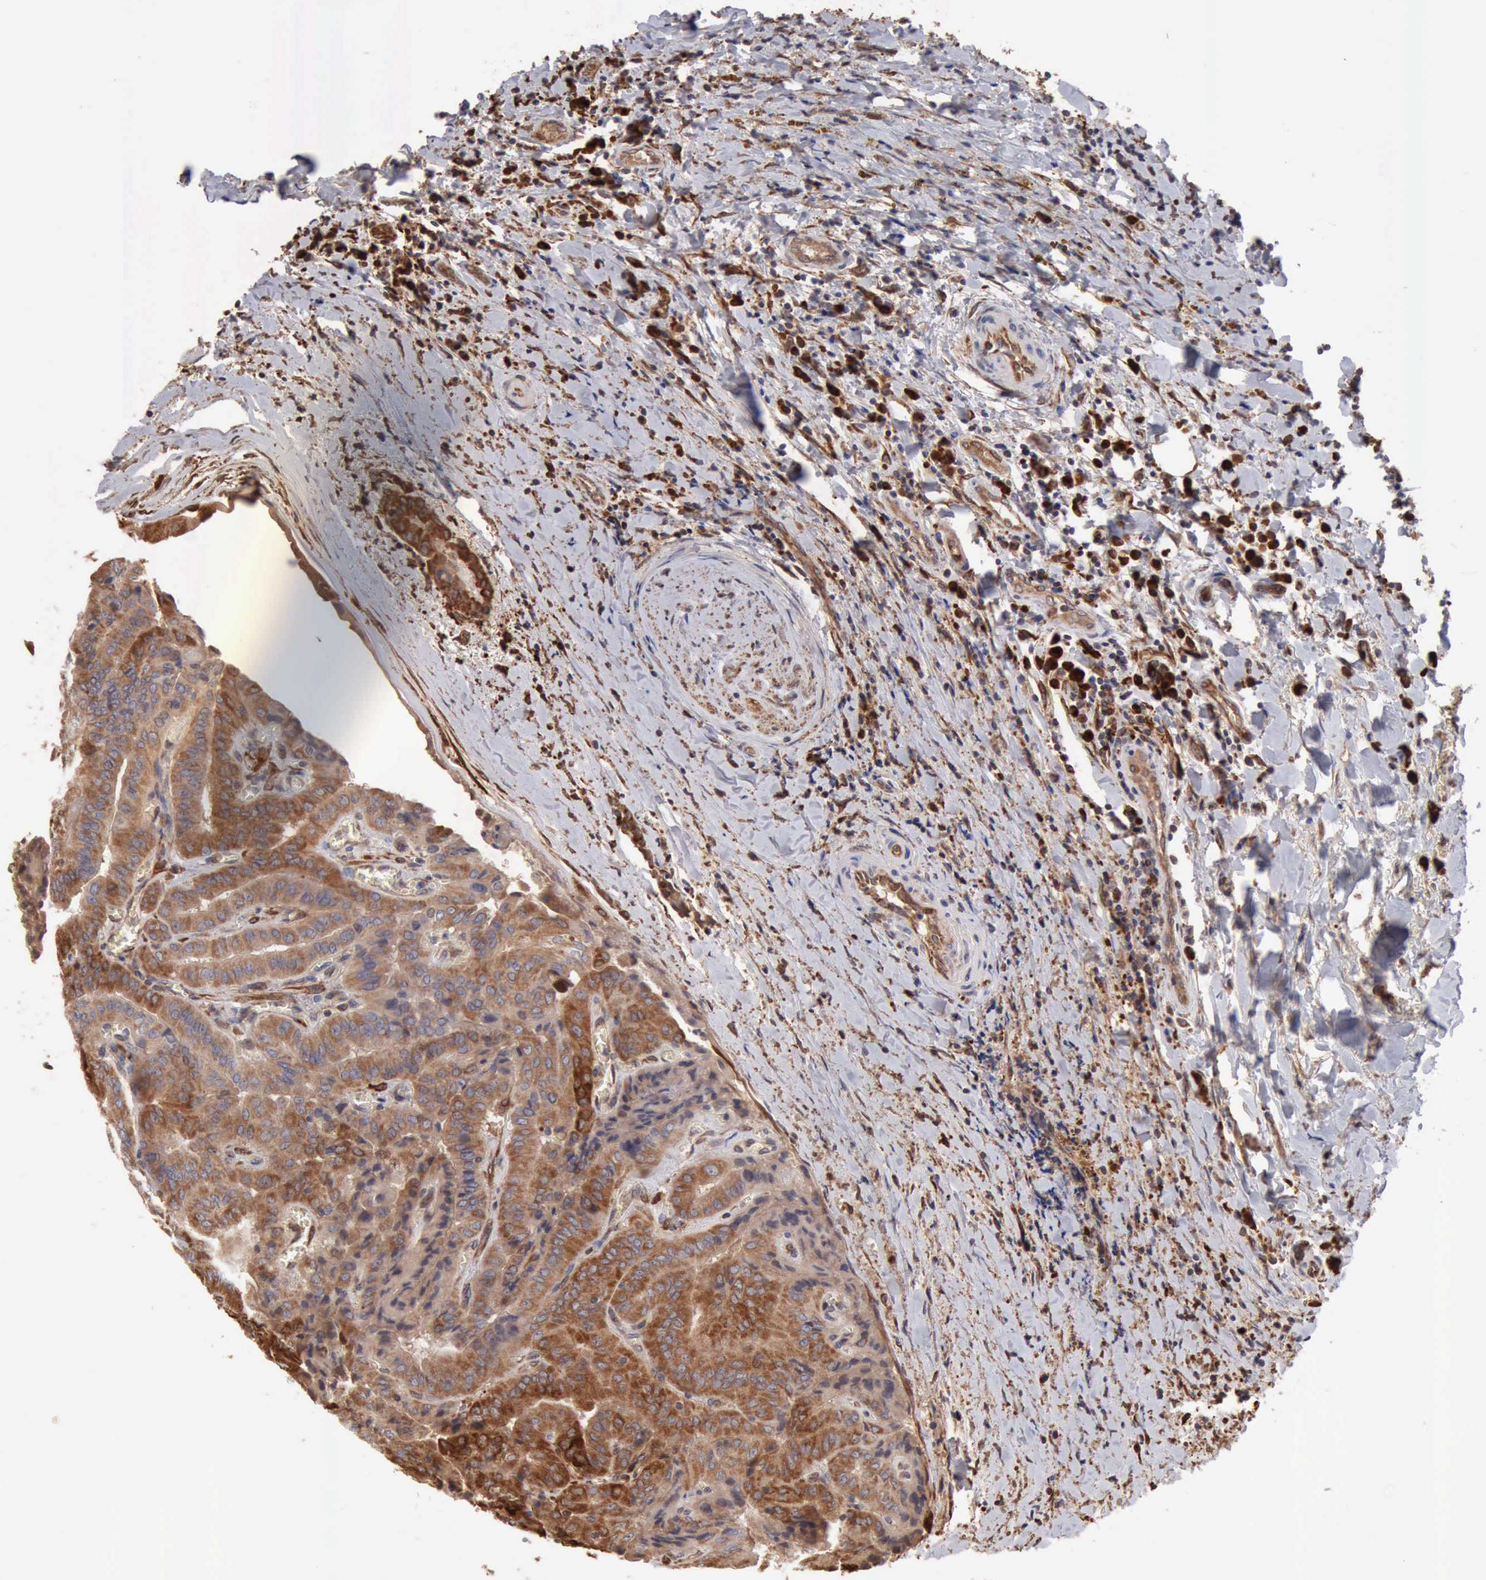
{"staining": {"intensity": "moderate", "quantity": ">75%", "location": "cytoplasmic/membranous"}, "tissue": "thyroid cancer", "cell_type": "Tumor cells", "image_type": "cancer", "snomed": [{"axis": "morphology", "description": "Papillary adenocarcinoma, NOS"}, {"axis": "topography", "description": "Thyroid gland"}], "caption": "Immunohistochemistry photomicrograph of neoplastic tissue: human thyroid cancer (papillary adenocarcinoma) stained using immunohistochemistry (IHC) reveals medium levels of moderate protein expression localized specifically in the cytoplasmic/membranous of tumor cells, appearing as a cytoplasmic/membranous brown color.", "gene": "APOL2", "patient": {"sex": "female", "age": 71}}